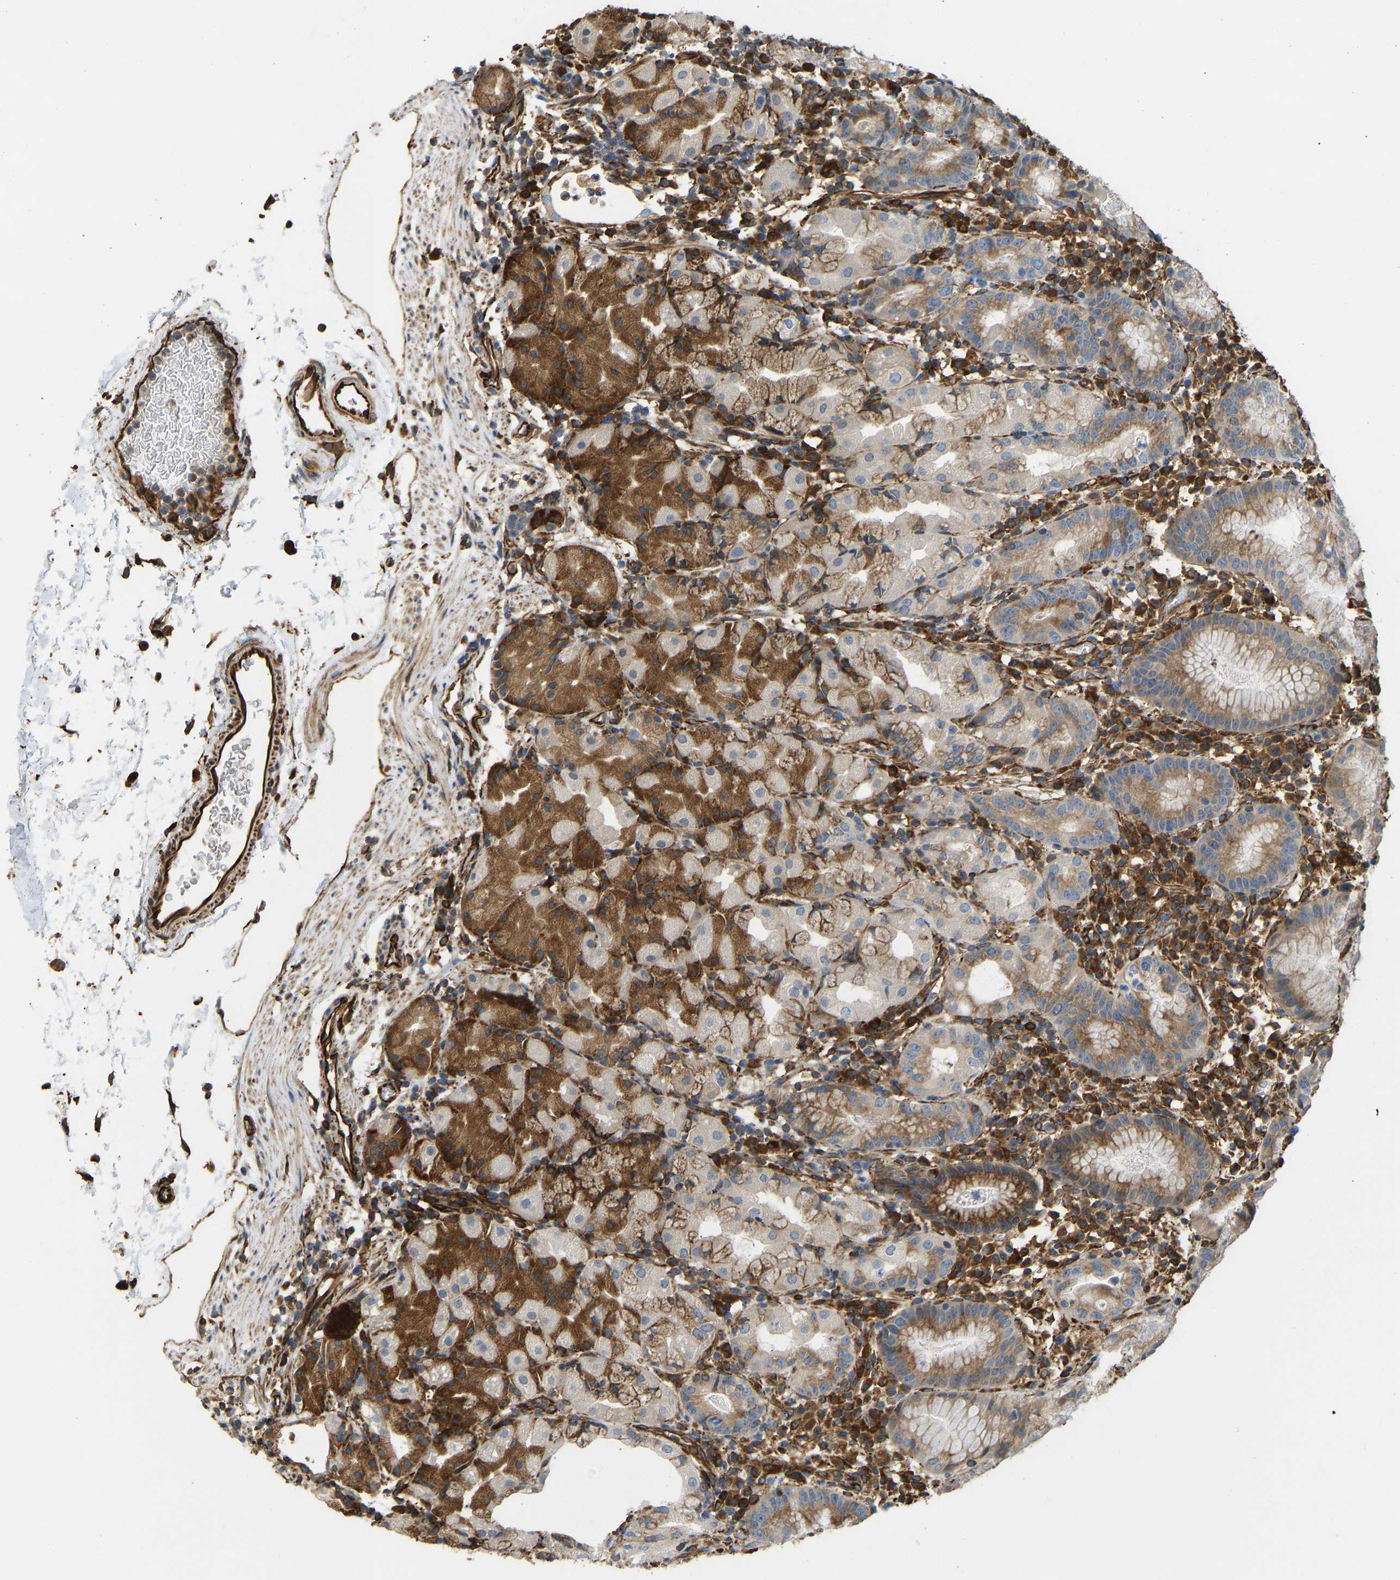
{"staining": {"intensity": "strong", "quantity": ">75%", "location": "cytoplasmic/membranous"}, "tissue": "stomach", "cell_type": "Glandular cells", "image_type": "normal", "snomed": [{"axis": "morphology", "description": "Normal tissue, NOS"}, {"axis": "topography", "description": "Stomach"}, {"axis": "topography", "description": "Stomach, lower"}], "caption": "Stomach stained for a protein demonstrates strong cytoplasmic/membranous positivity in glandular cells. (Brightfield microscopy of DAB IHC at high magnification).", "gene": "BEX3", "patient": {"sex": "female", "age": 75}}